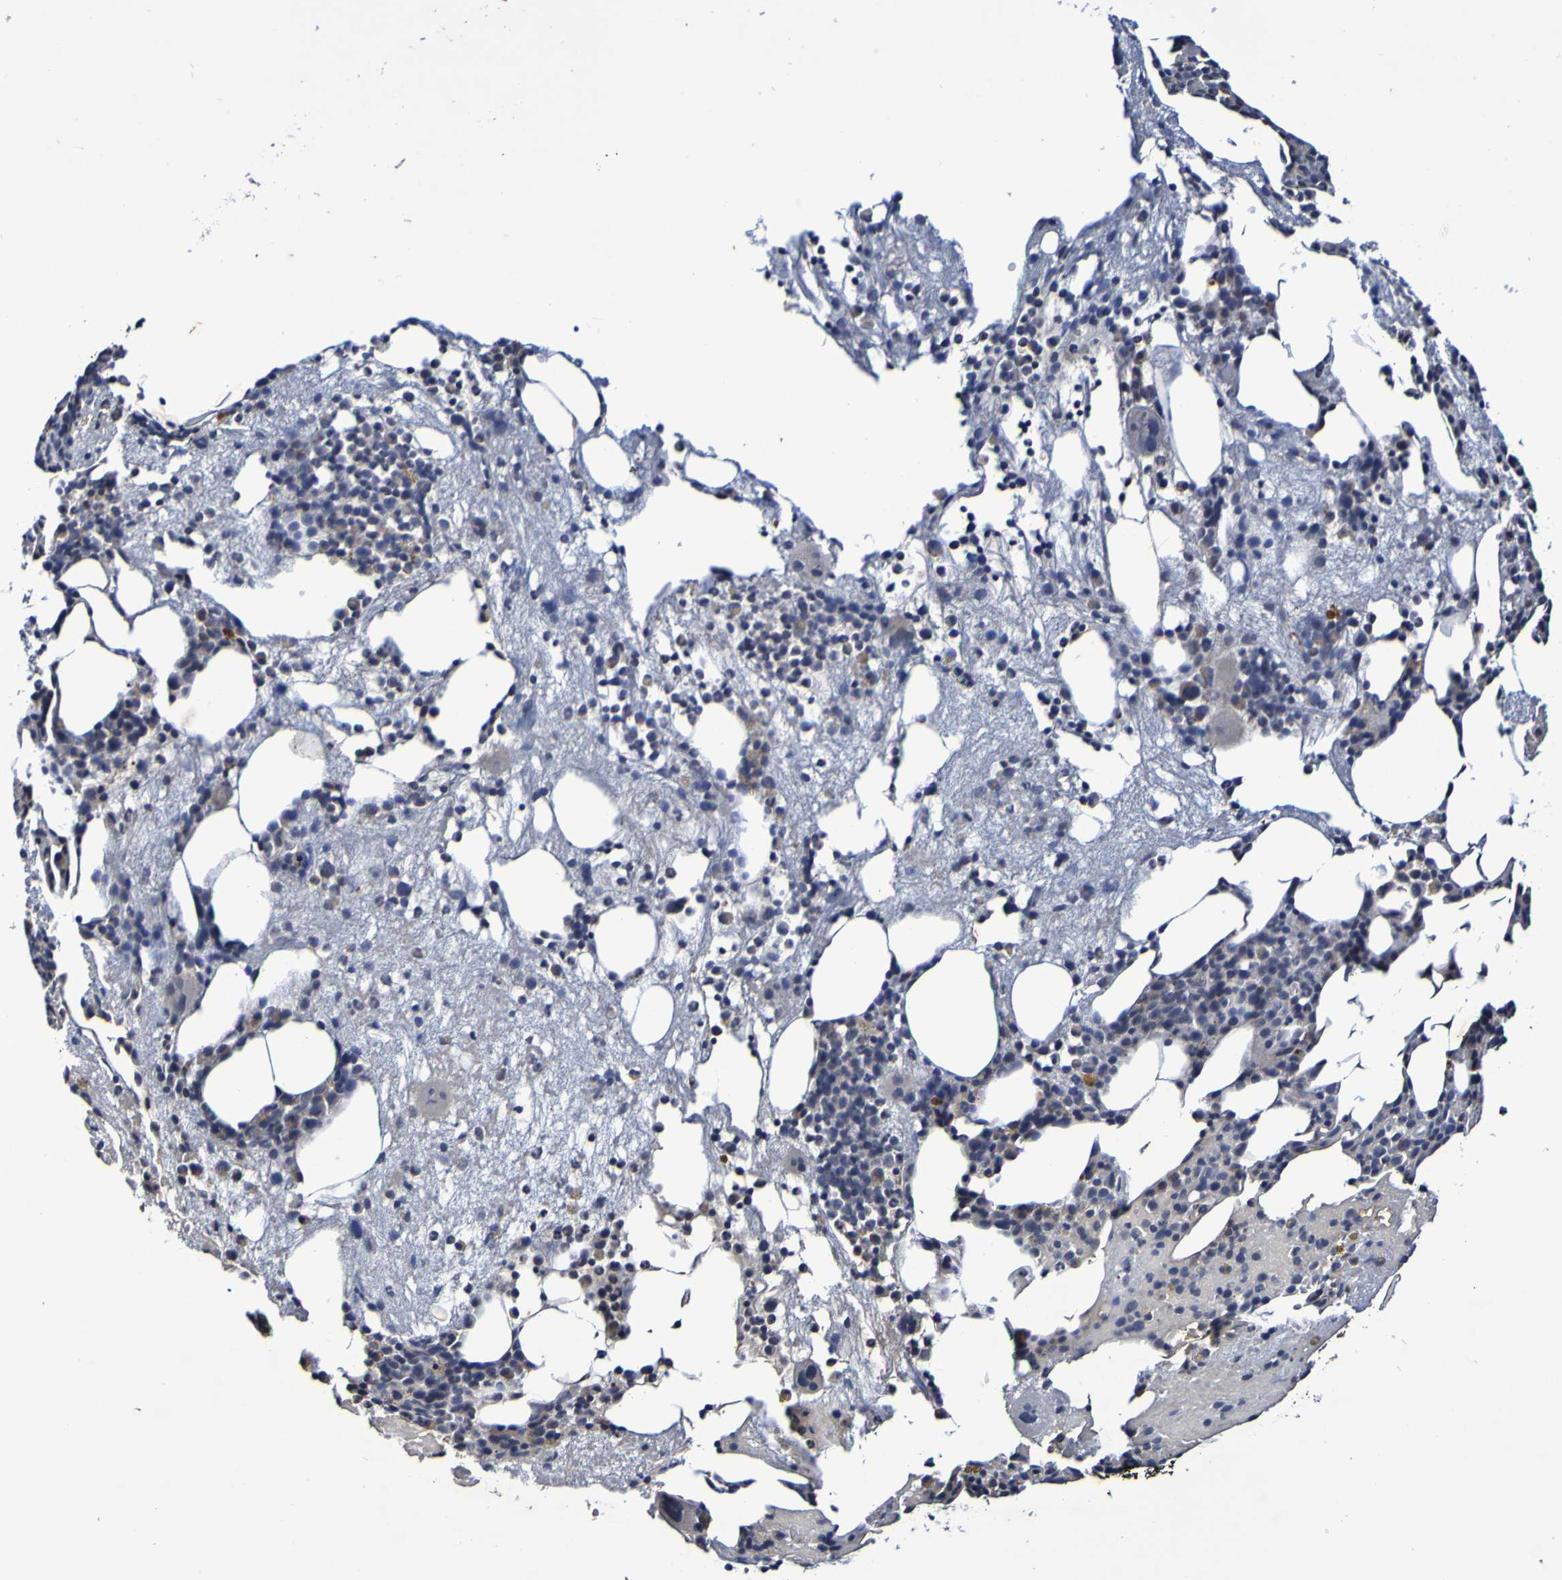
{"staining": {"intensity": "weak", "quantity": "25%-75%", "location": "cytoplasmic/membranous"}, "tissue": "bone marrow", "cell_type": "Hematopoietic cells", "image_type": "normal", "snomed": [{"axis": "morphology", "description": "Normal tissue, NOS"}, {"axis": "morphology", "description": "Inflammation, NOS"}, {"axis": "topography", "description": "Bone marrow"}], "caption": "Protein staining shows weak cytoplasmic/membranous positivity in approximately 25%-75% of hematopoietic cells in normal bone marrow. The protein is stained brown, and the nuclei are stained in blue (DAB IHC with brightfield microscopy, high magnification).", "gene": "PTP4A2", "patient": {"sex": "male", "age": 43}}